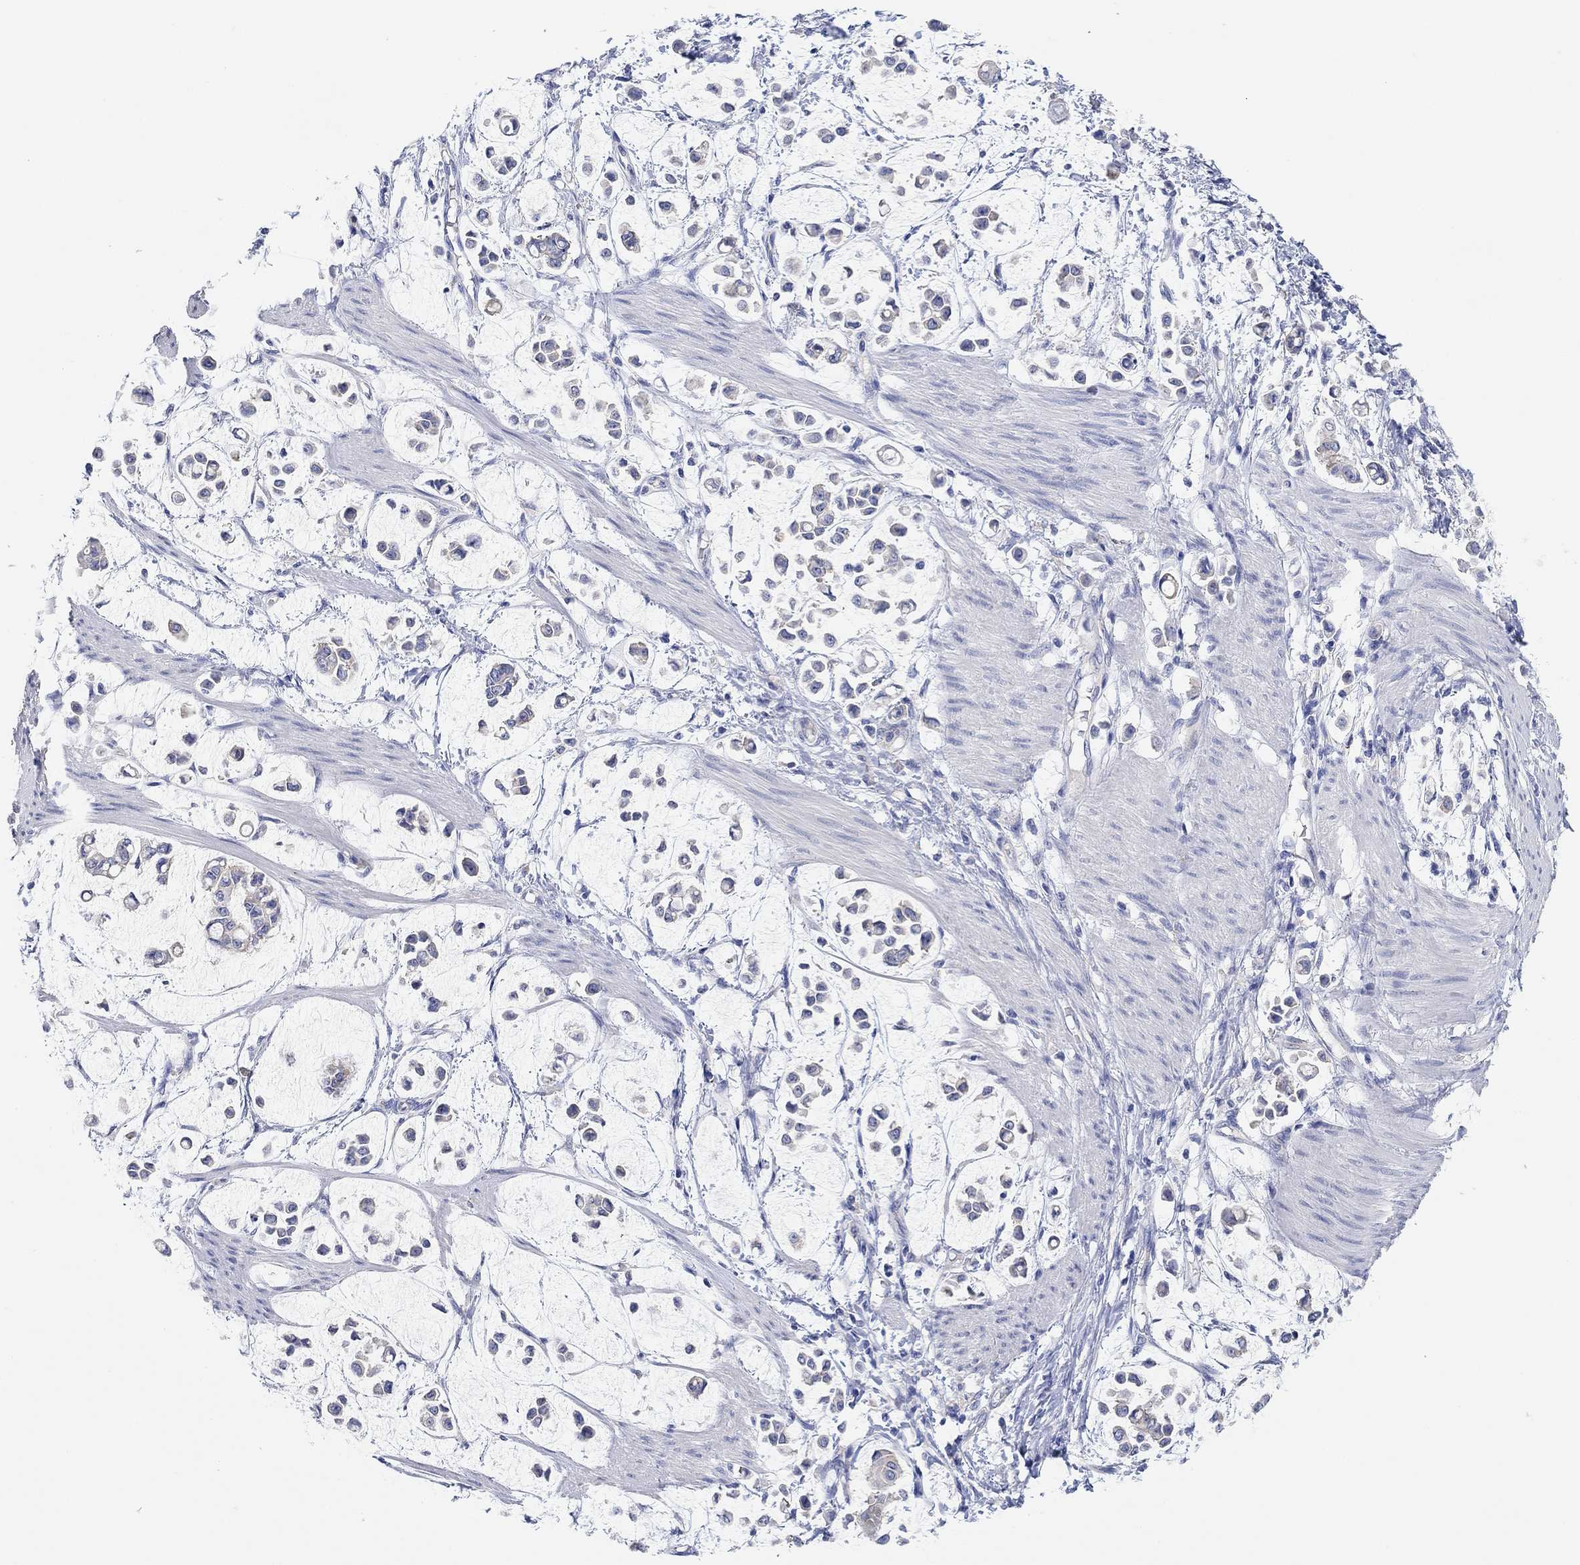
{"staining": {"intensity": "moderate", "quantity": "<25%", "location": "cytoplasmic/membranous"}, "tissue": "stomach cancer", "cell_type": "Tumor cells", "image_type": "cancer", "snomed": [{"axis": "morphology", "description": "Adenocarcinoma, NOS"}, {"axis": "topography", "description": "Stomach"}], "caption": "An immunohistochemistry (IHC) photomicrograph of tumor tissue is shown. Protein staining in brown labels moderate cytoplasmic/membranous positivity in stomach adenocarcinoma within tumor cells.", "gene": "RGS1", "patient": {"sex": "male", "age": 82}}